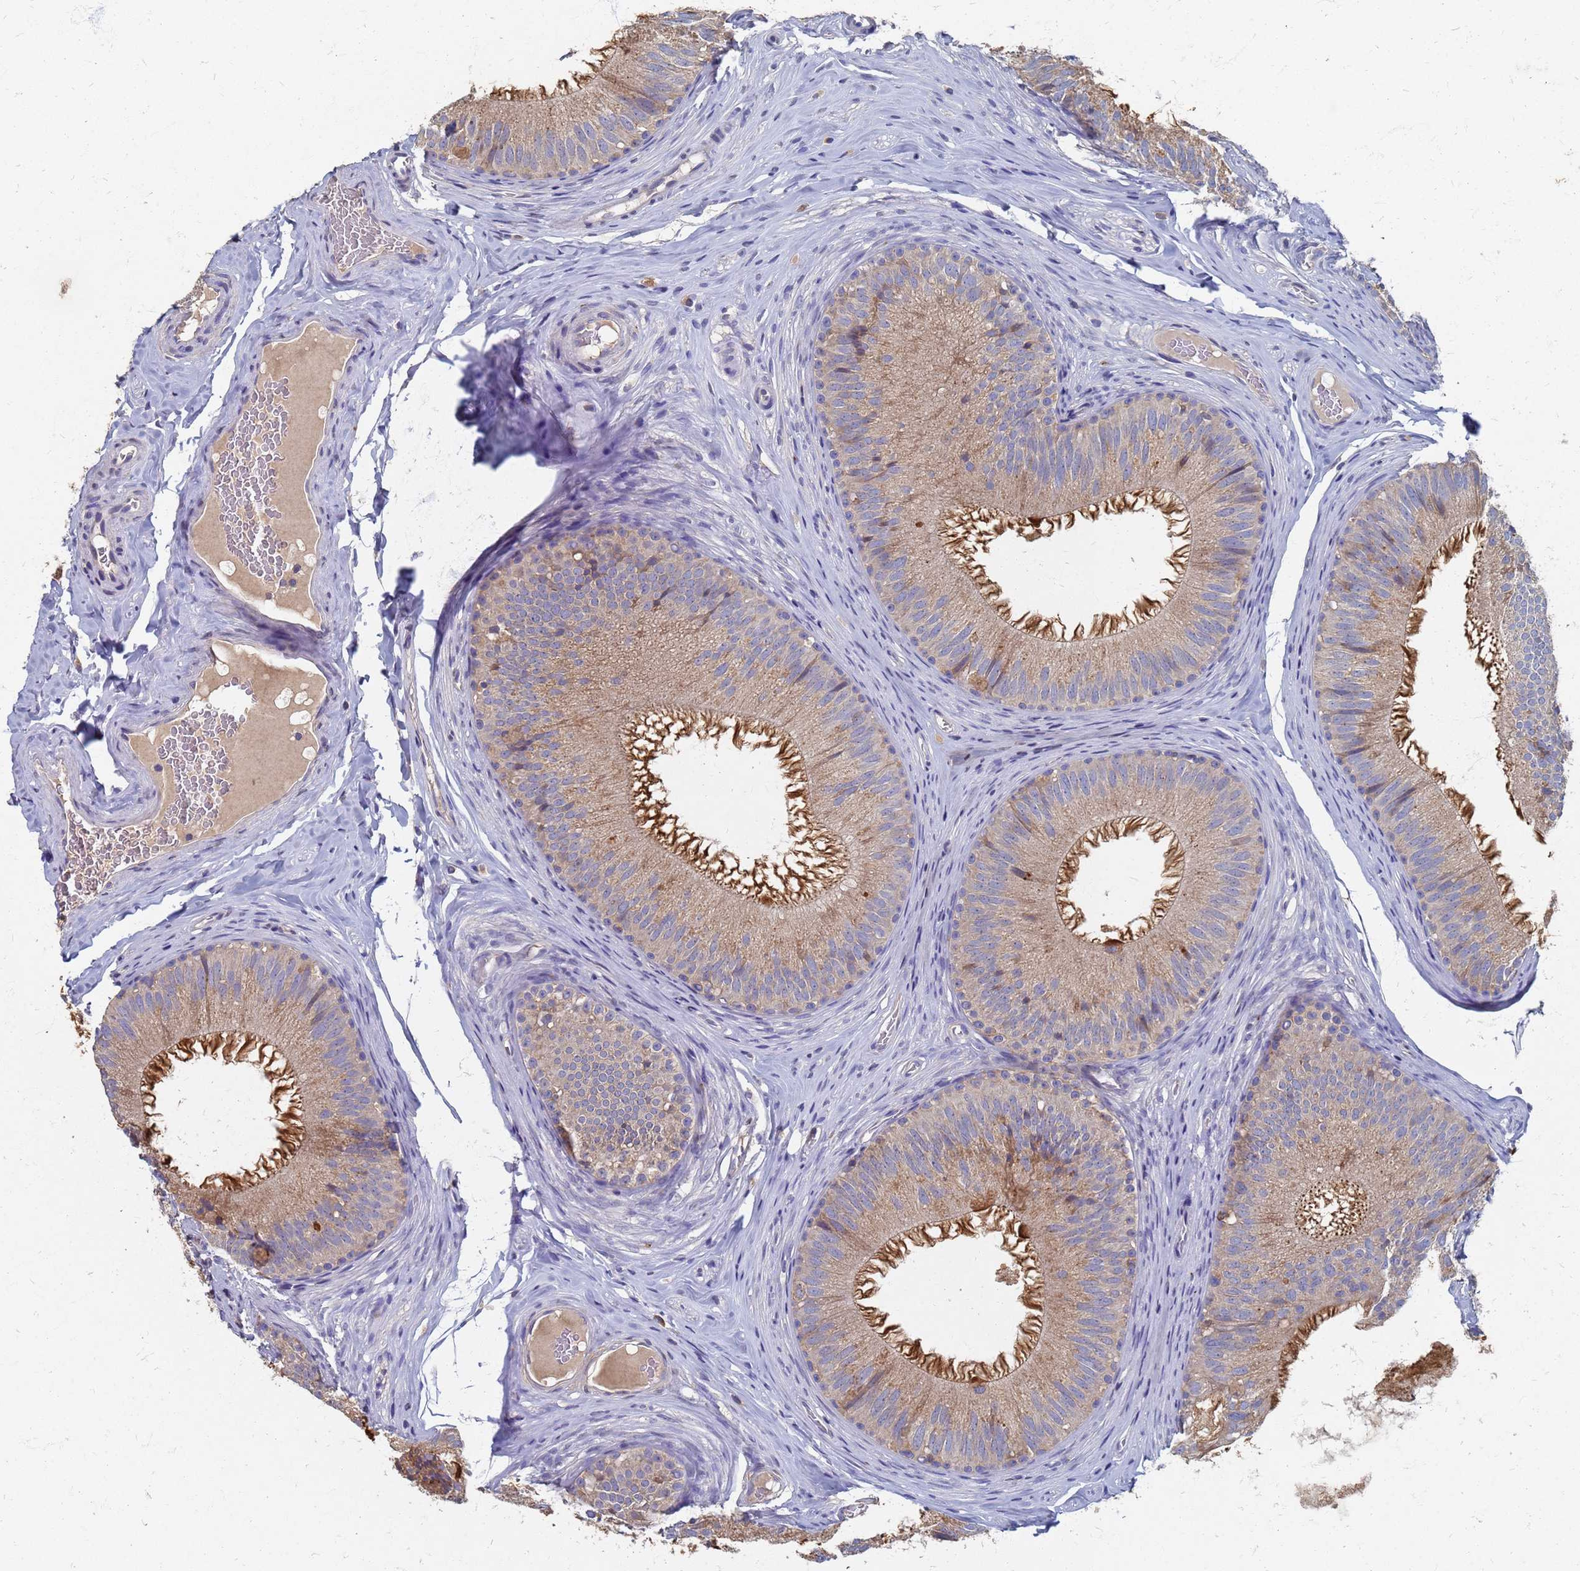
{"staining": {"intensity": "moderate", "quantity": ">75%", "location": "cytoplasmic/membranous"}, "tissue": "epididymis", "cell_type": "Glandular cells", "image_type": "normal", "snomed": [{"axis": "morphology", "description": "Normal tissue, NOS"}, {"axis": "topography", "description": "Epididymis"}], "caption": "Immunohistochemistry (IHC) image of unremarkable epididymis: human epididymis stained using immunohistochemistry demonstrates medium levels of moderate protein expression localized specifically in the cytoplasmic/membranous of glandular cells, appearing as a cytoplasmic/membranous brown color.", "gene": "KRCC1", "patient": {"sex": "male", "age": 34}}